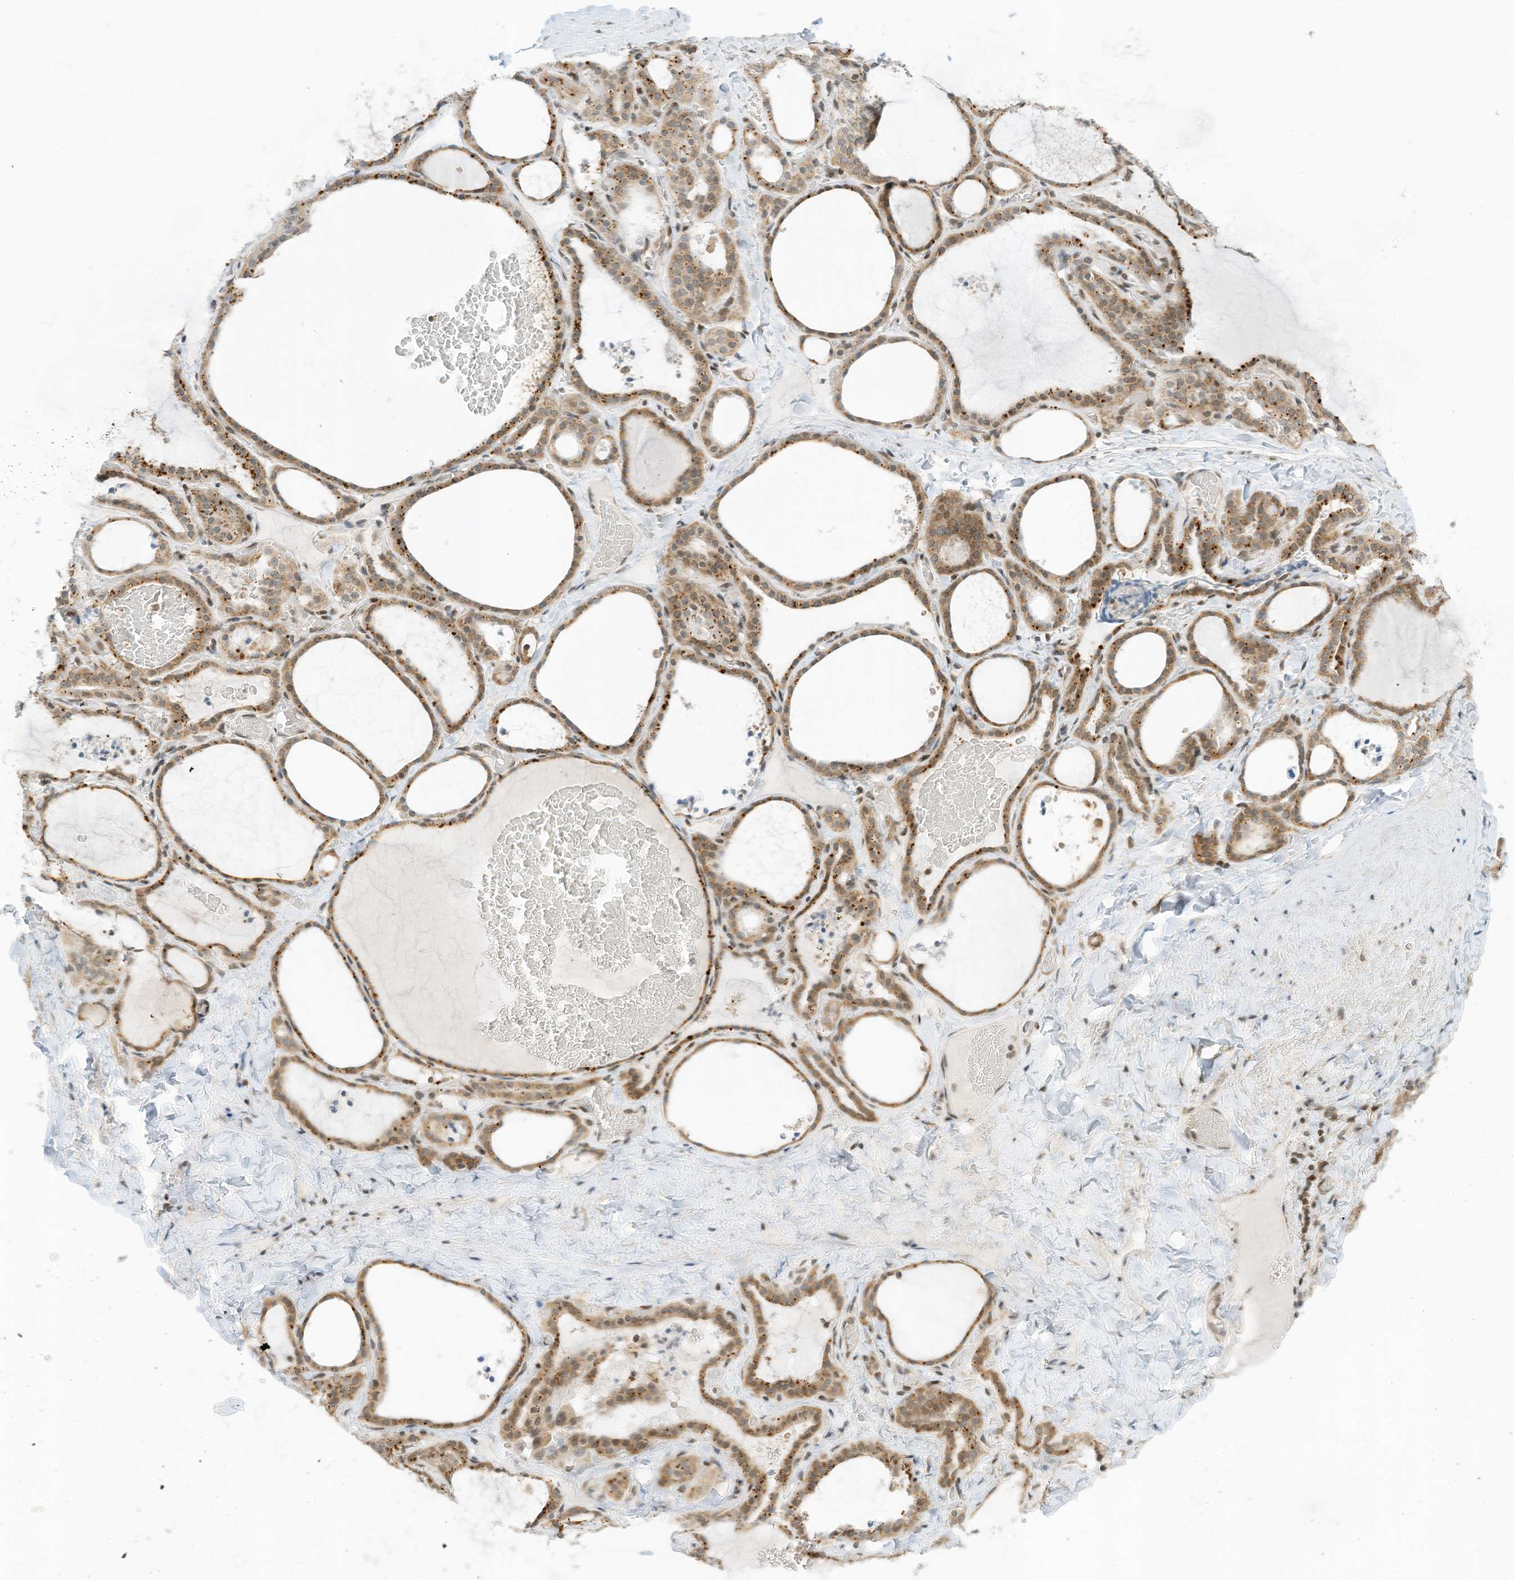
{"staining": {"intensity": "moderate", "quantity": ">75%", "location": "cytoplasmic/membranous"}, "tissue": "thyroid gland", "cell_type": "Glandular cells", "image_type": "normal", "snomed": [{"axis": "morphology", "description": "Normal tissue, NOS"}, {"axis": "topography", "description": "Thyroid gland"}], "caption": "DAB immunohistochemical staining of unremarkable thyroid gland reveals moderate cytoplasmic/membranous protein staining in about >75% of glandular cells. The staining is performed using DAB brown chromogen to label protein expression. The nuclei are counter-stained blue using hematoxylin.", "gene": "EDF1", "patient": {"sex": "female", "age": 22}}